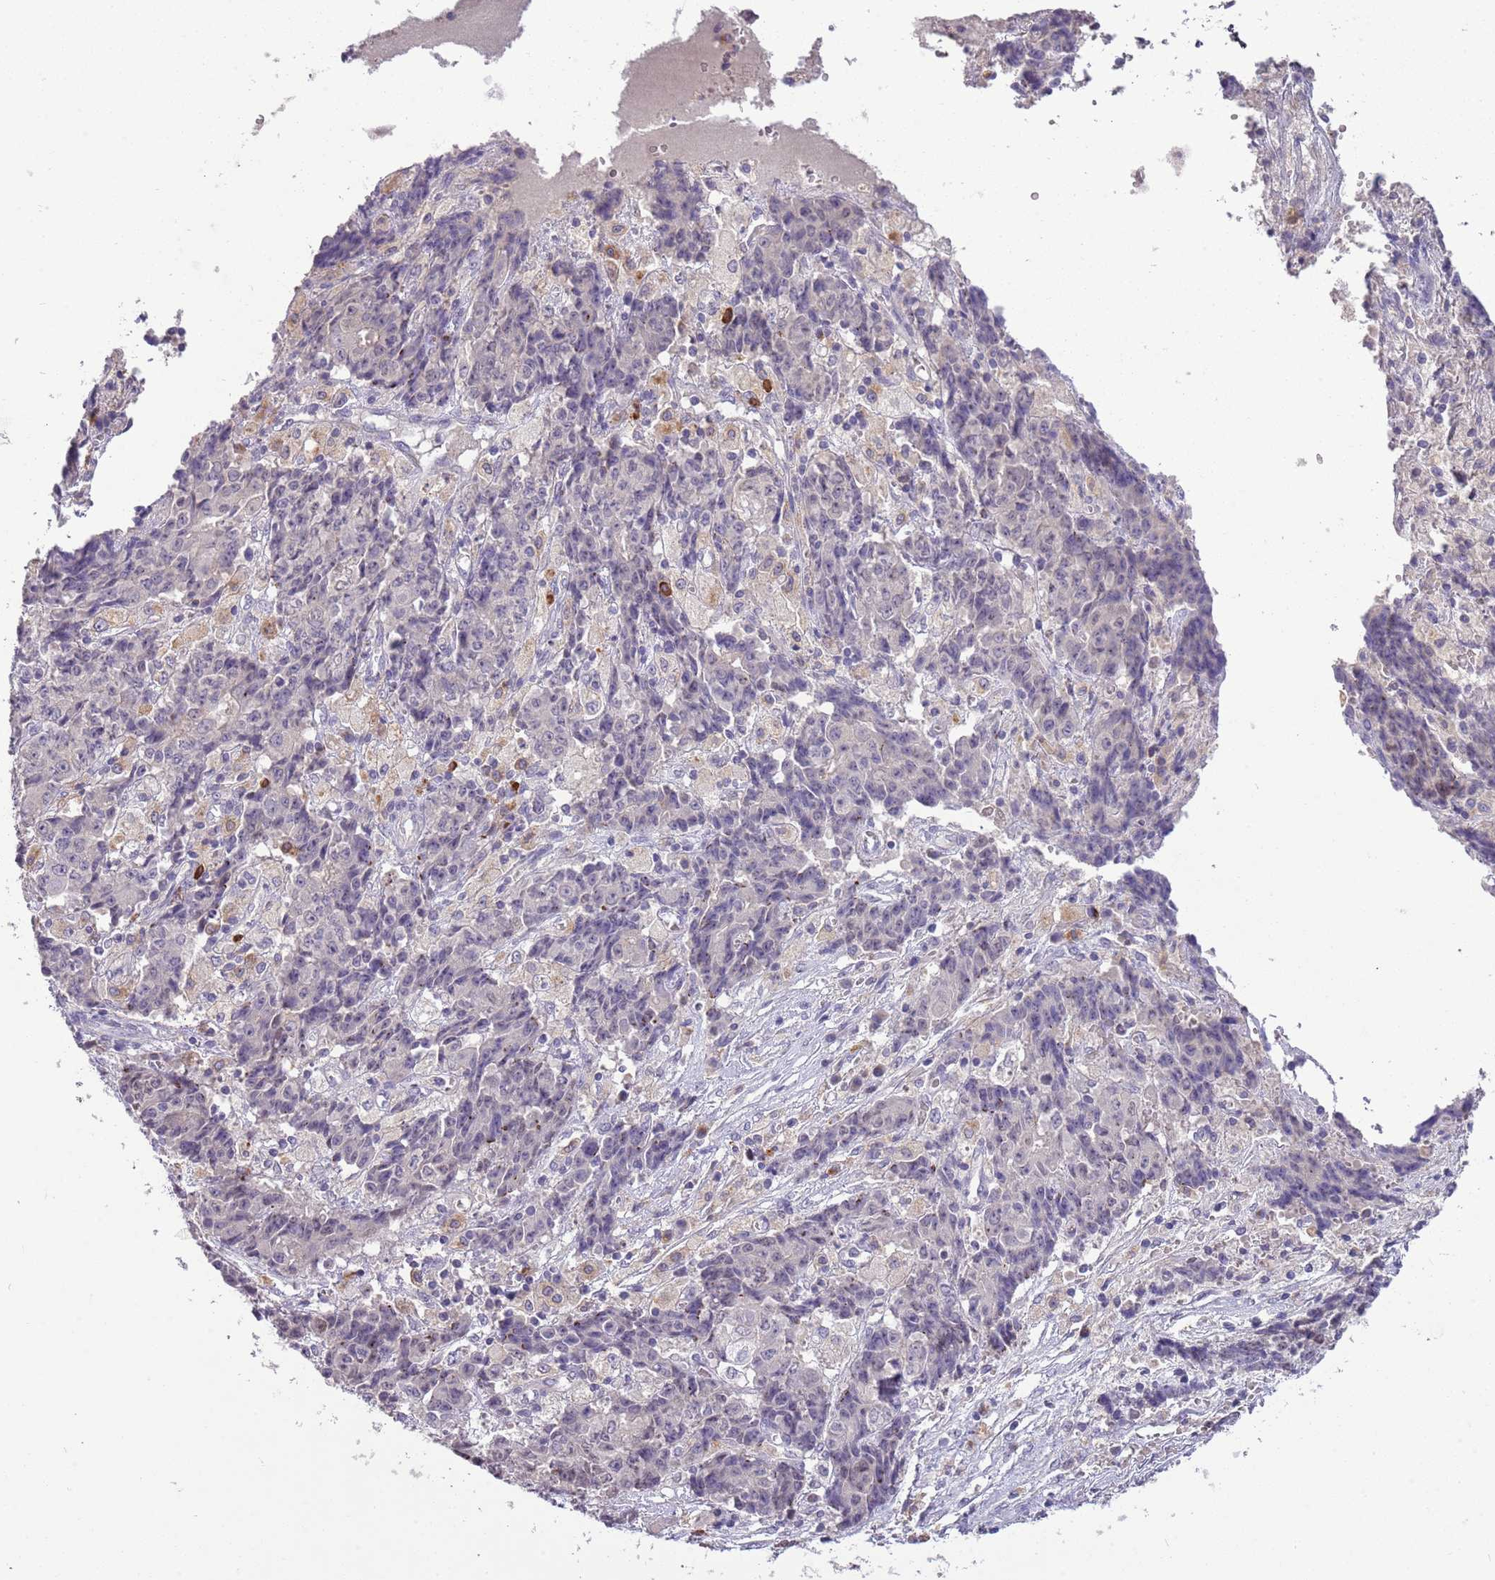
{"staining": {"intensity": "negative", "quantity": "none", "location": "none"}, "tissue": "ovarian cancer", "cell_type": "Tumor cells", "image_type": "cancer", "snomed": [{"axis": "morphology", "description": "Carcinoma, endometroid"}, {"axis": "topography", "description": "Ovary"}], "caption": "Tumor cells show no significant expression in ovarian cancer.", "gene": "SCAMP5", "patient": {"sex": "female", "age": 42}}